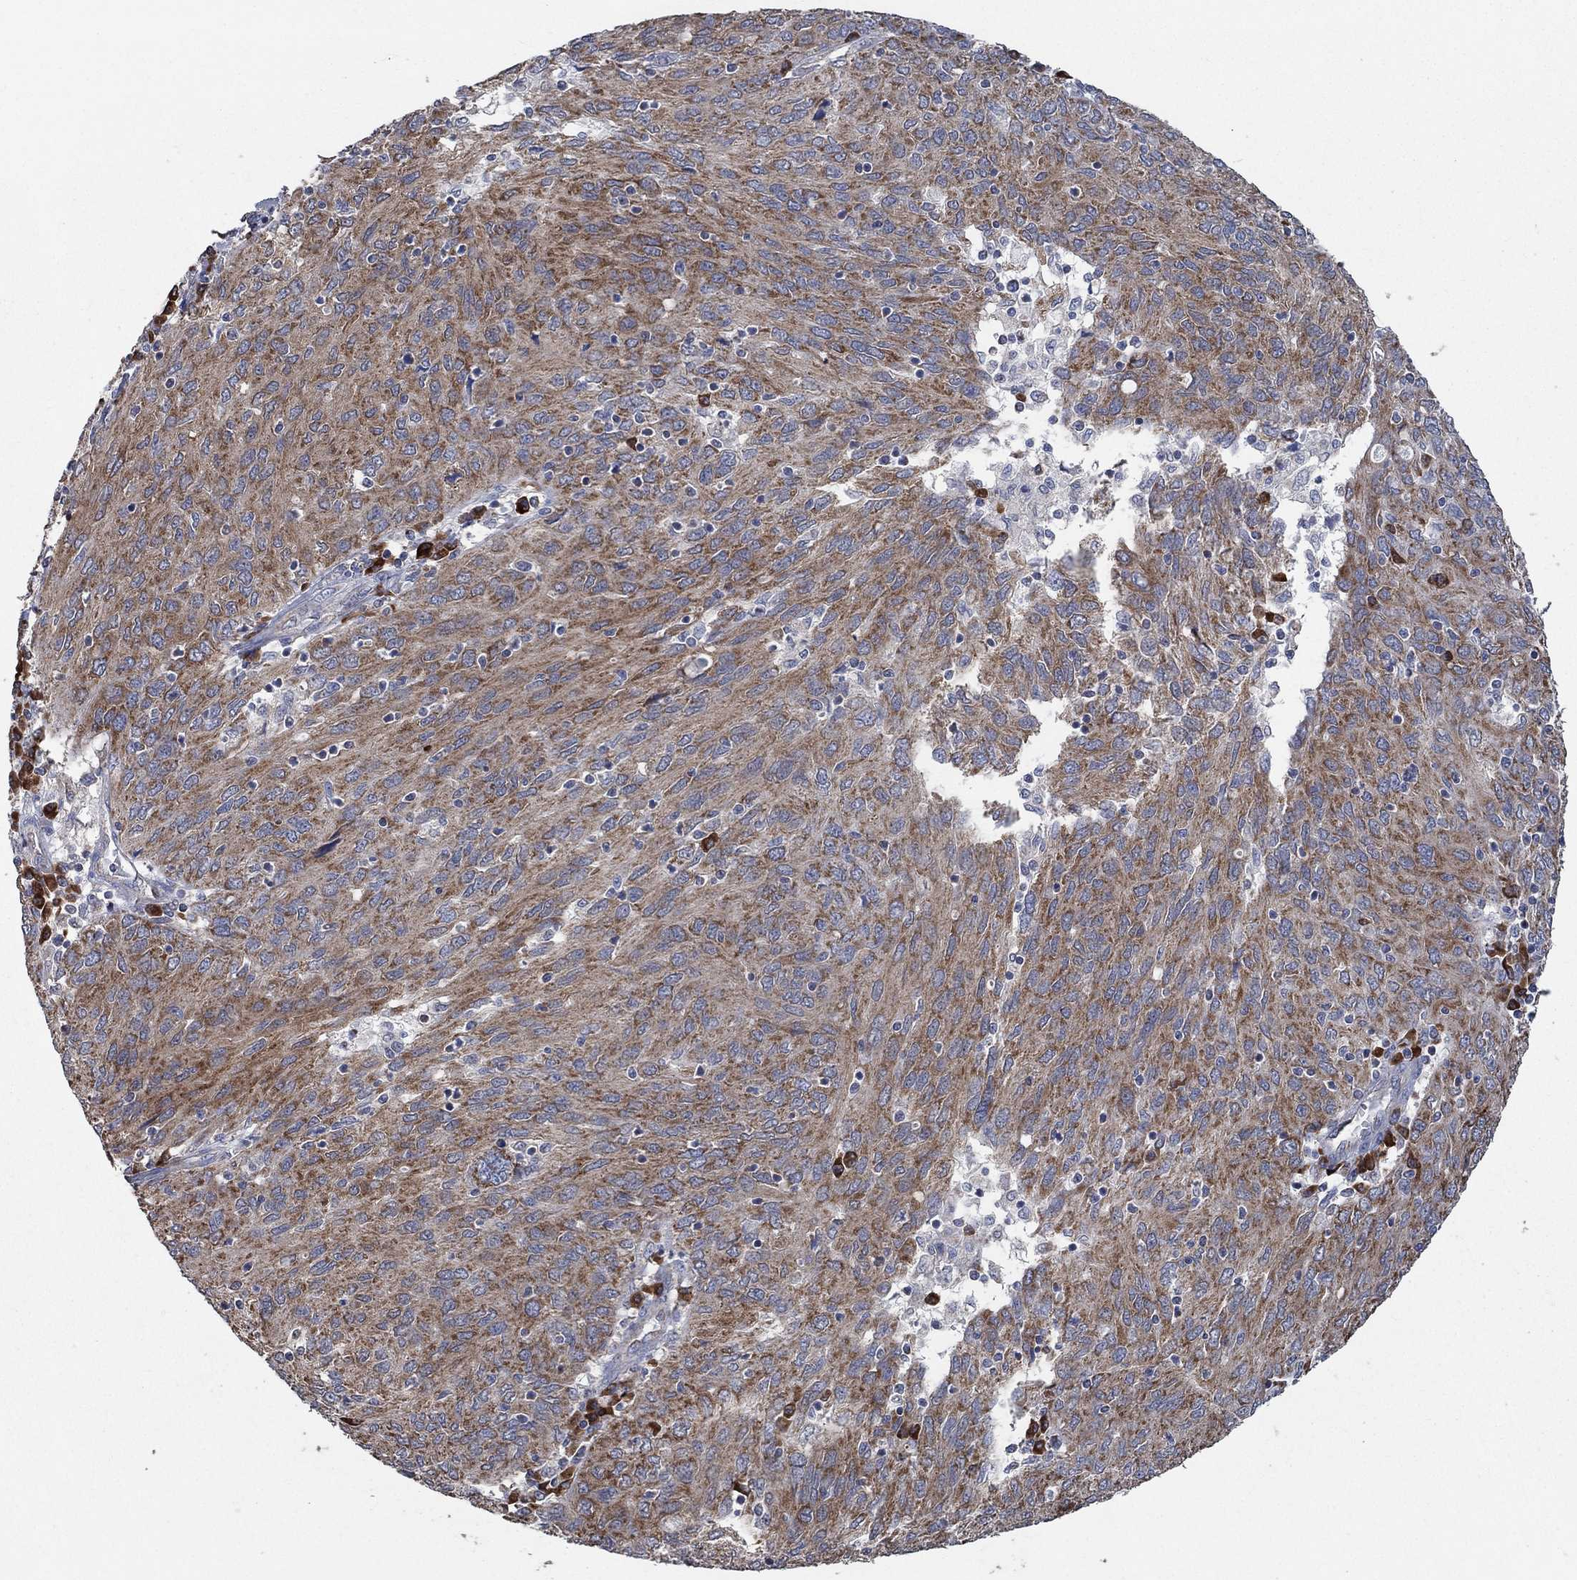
{"staining": {"intensity": "moderate", "quantity": ">75%", "location": "cytoplasmic/membranous"}, "tissue": "ovarian cancer", "cell_type": "Tumor cells", "image_type": "cancer", "snomed": [{"axis": "morphology", "description": "Carcinoma, endometroid"}, {"axis": "topography", "description": "Ovary"}], "caption": "IHC image of human ovarian cancer (endometroid carcinoma) stained for a protein (brown), which reveals medium levels of moderate cytoplasmic/membranous expression in approximately >75% of tumor cells.", "gene": "HID1", "patient": {"sex": "female", "age": 50}}